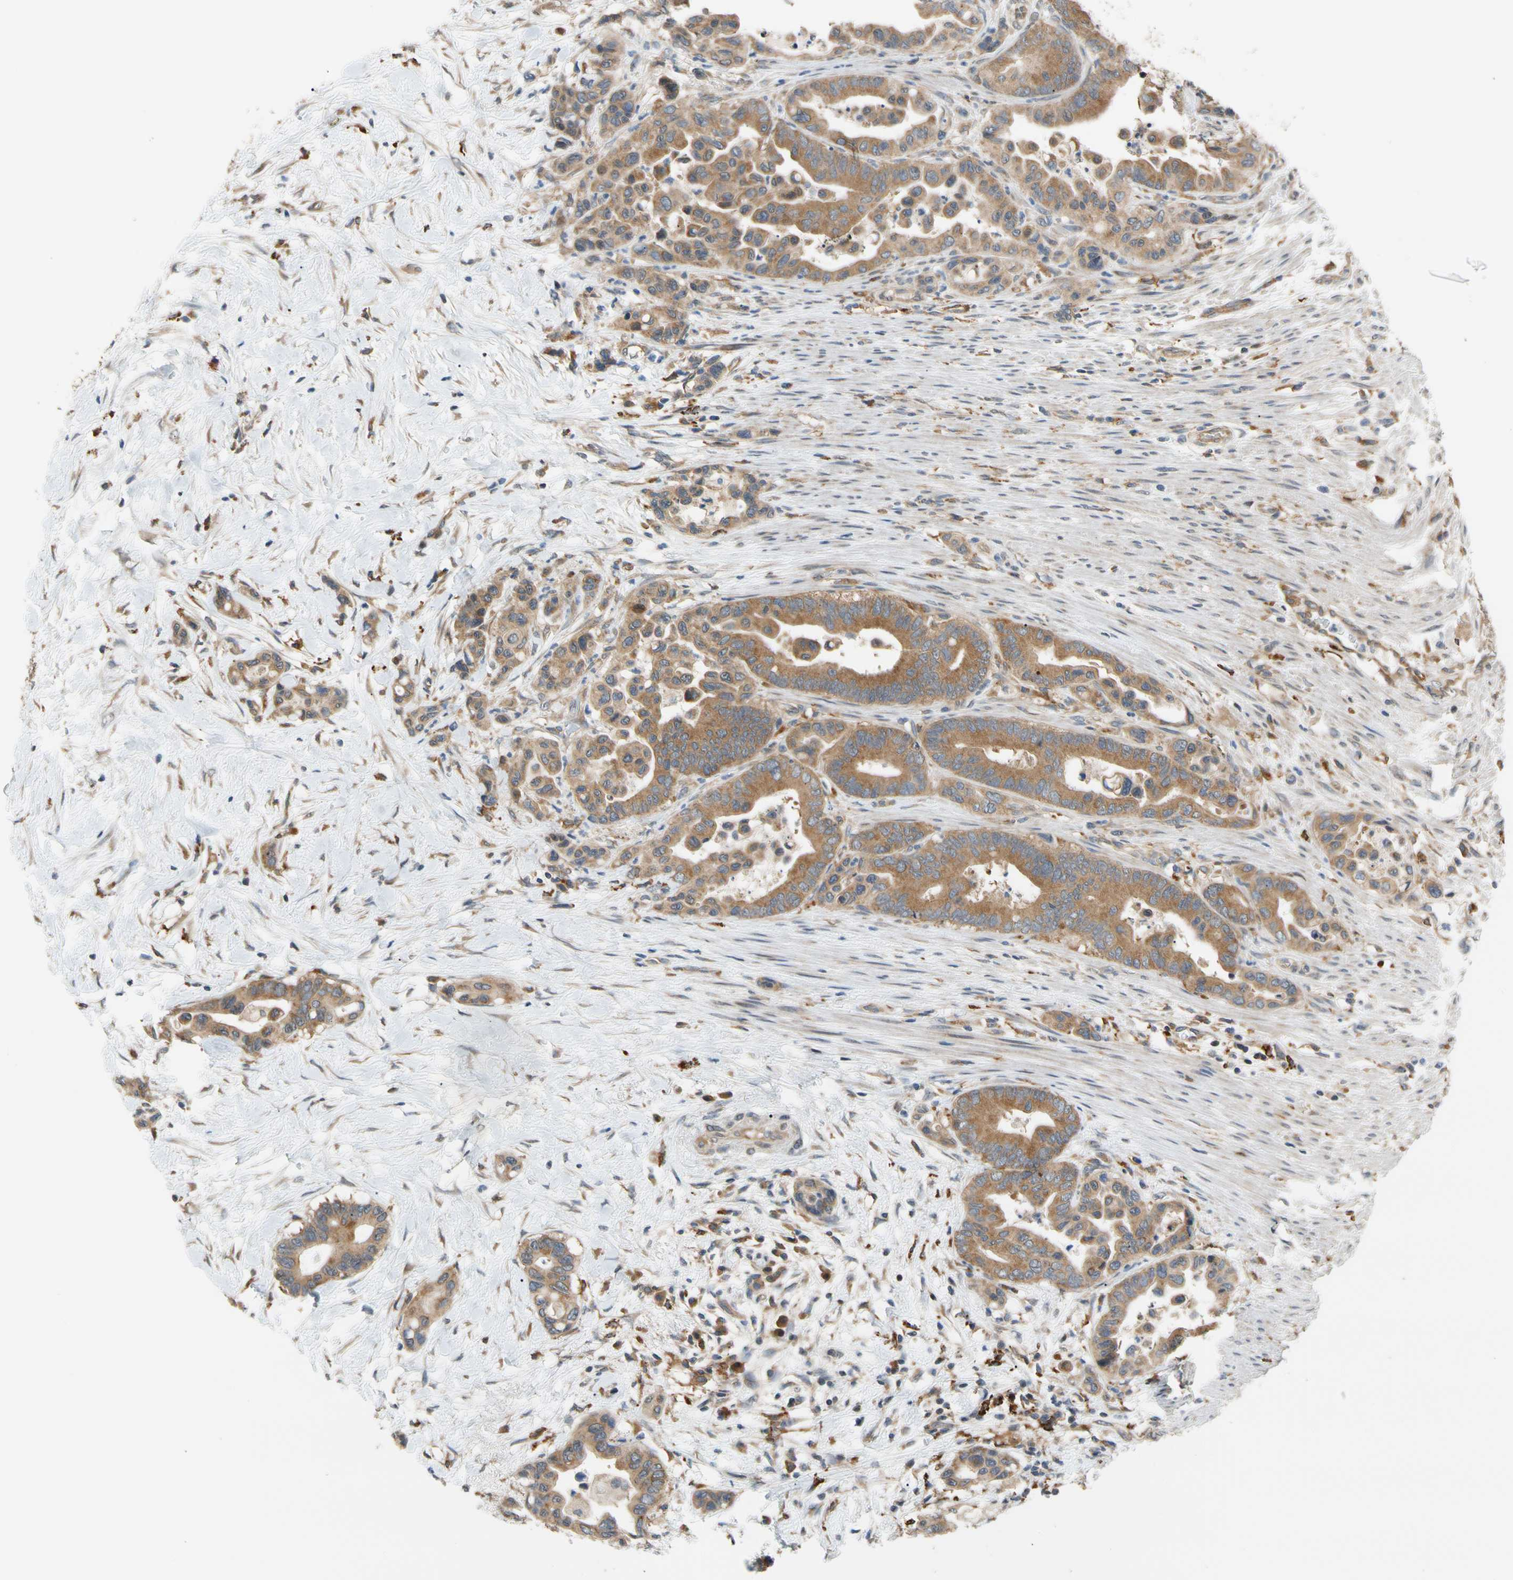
{"staining": {"intensity": "moderate", "quantity": ">75%", "location": "cytoplasmic/membranous"}, "tissue": "colorectal cancer", "cell_type": "Tumor cells", "image_type": "cancer", "snomed": [{"axis": "morphology", "description": "Normal tissue, NOS"}, {"axis": "morphology", "description": "Adenocarcinoma, NOS"}, {"axis": "topography", "description": "Colon"}], "caption": "A histopathology image of colorectal adenocarcinoma stained for a protein demonstrates moderate cytoplasmic/membranous brown staining in tumor cells.", "gene": "ANKHD1", "patient": {"sex": "male", "age": 82}}